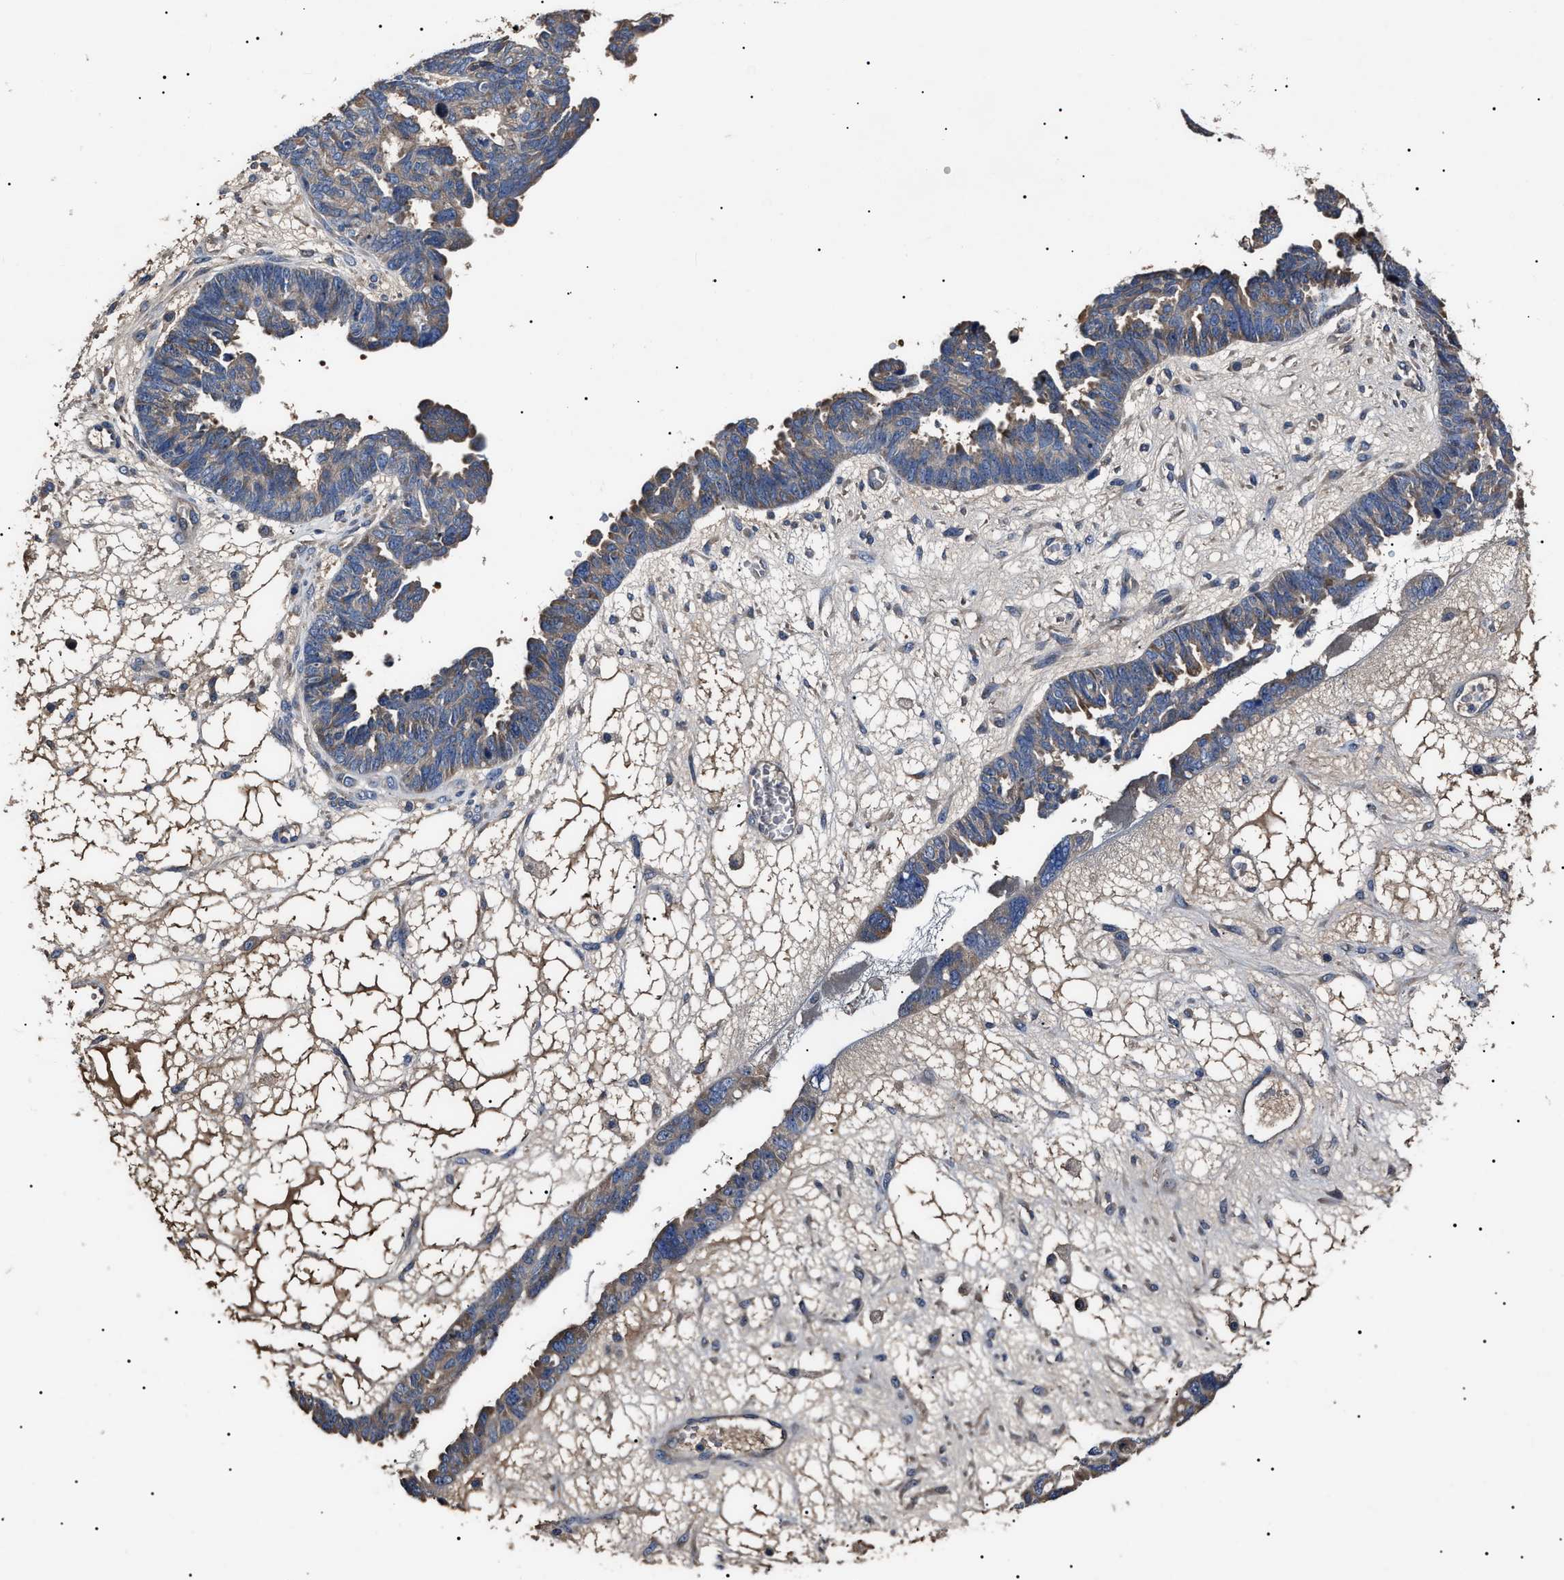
{"staining": {"intensity": "negative", "quantity": "none", "location": "none"}, "tissue": "ovarian cancer", "cell_type": "Tumor cells", "image_type": "cancer", "snomed": [{"axis": "morphology", "description": "Cystadenocarcinoma, serous, NOS"}, {"axis": "topography", "description": "Ovary"}], "caption": "Serous cystadenocarcinoma (ovarian) was stained to show a protein in brown. There is no significant staining in tumor cells. (Stains: DAB IHC with hematoxylin counter stain, Microscopy: brightfield microscopy at high magnification).", "gene": "IFT81", "patient": {"sex": "female", "age": 79}}